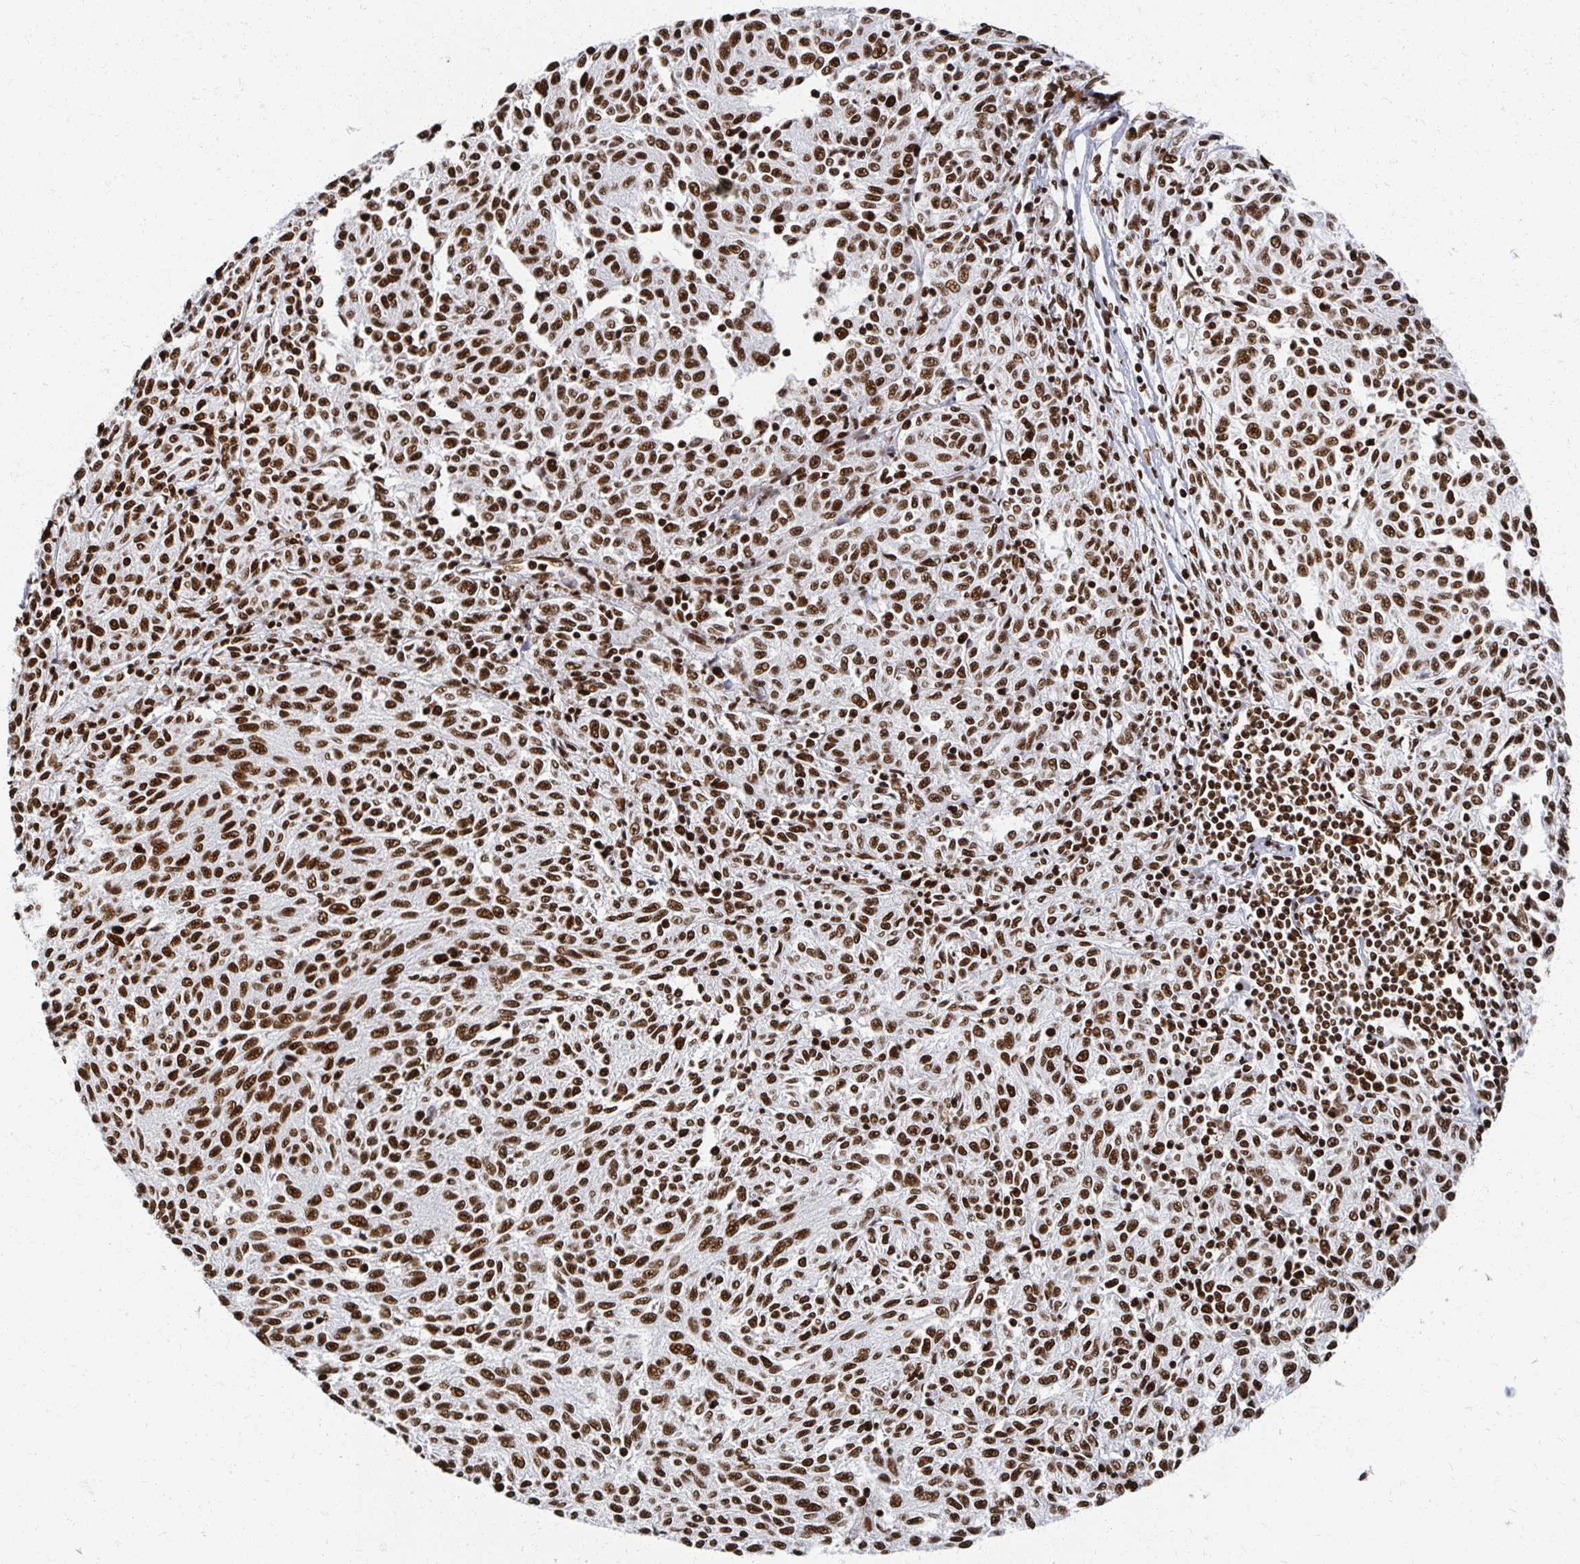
{"staining": {"intensity": "strong", "quantity": ">75%", "location": "nuclear"}, "tissue": "melanoma", "cell_type": "Tumor cells", "image_type": "cancer", "snomed": [{"axis": "morphology", "description": "Malignant melanoma, NOS"}, {"axis": "topography", "description": "Skin"}], "caption": "The photomicrograph exhibits a brown stain indicating the presence of a protein in the nuclear of tumor cells in malignant melanoma.", "gene": "RBBP7", "patient": {"sex": "female", "age": 72}}